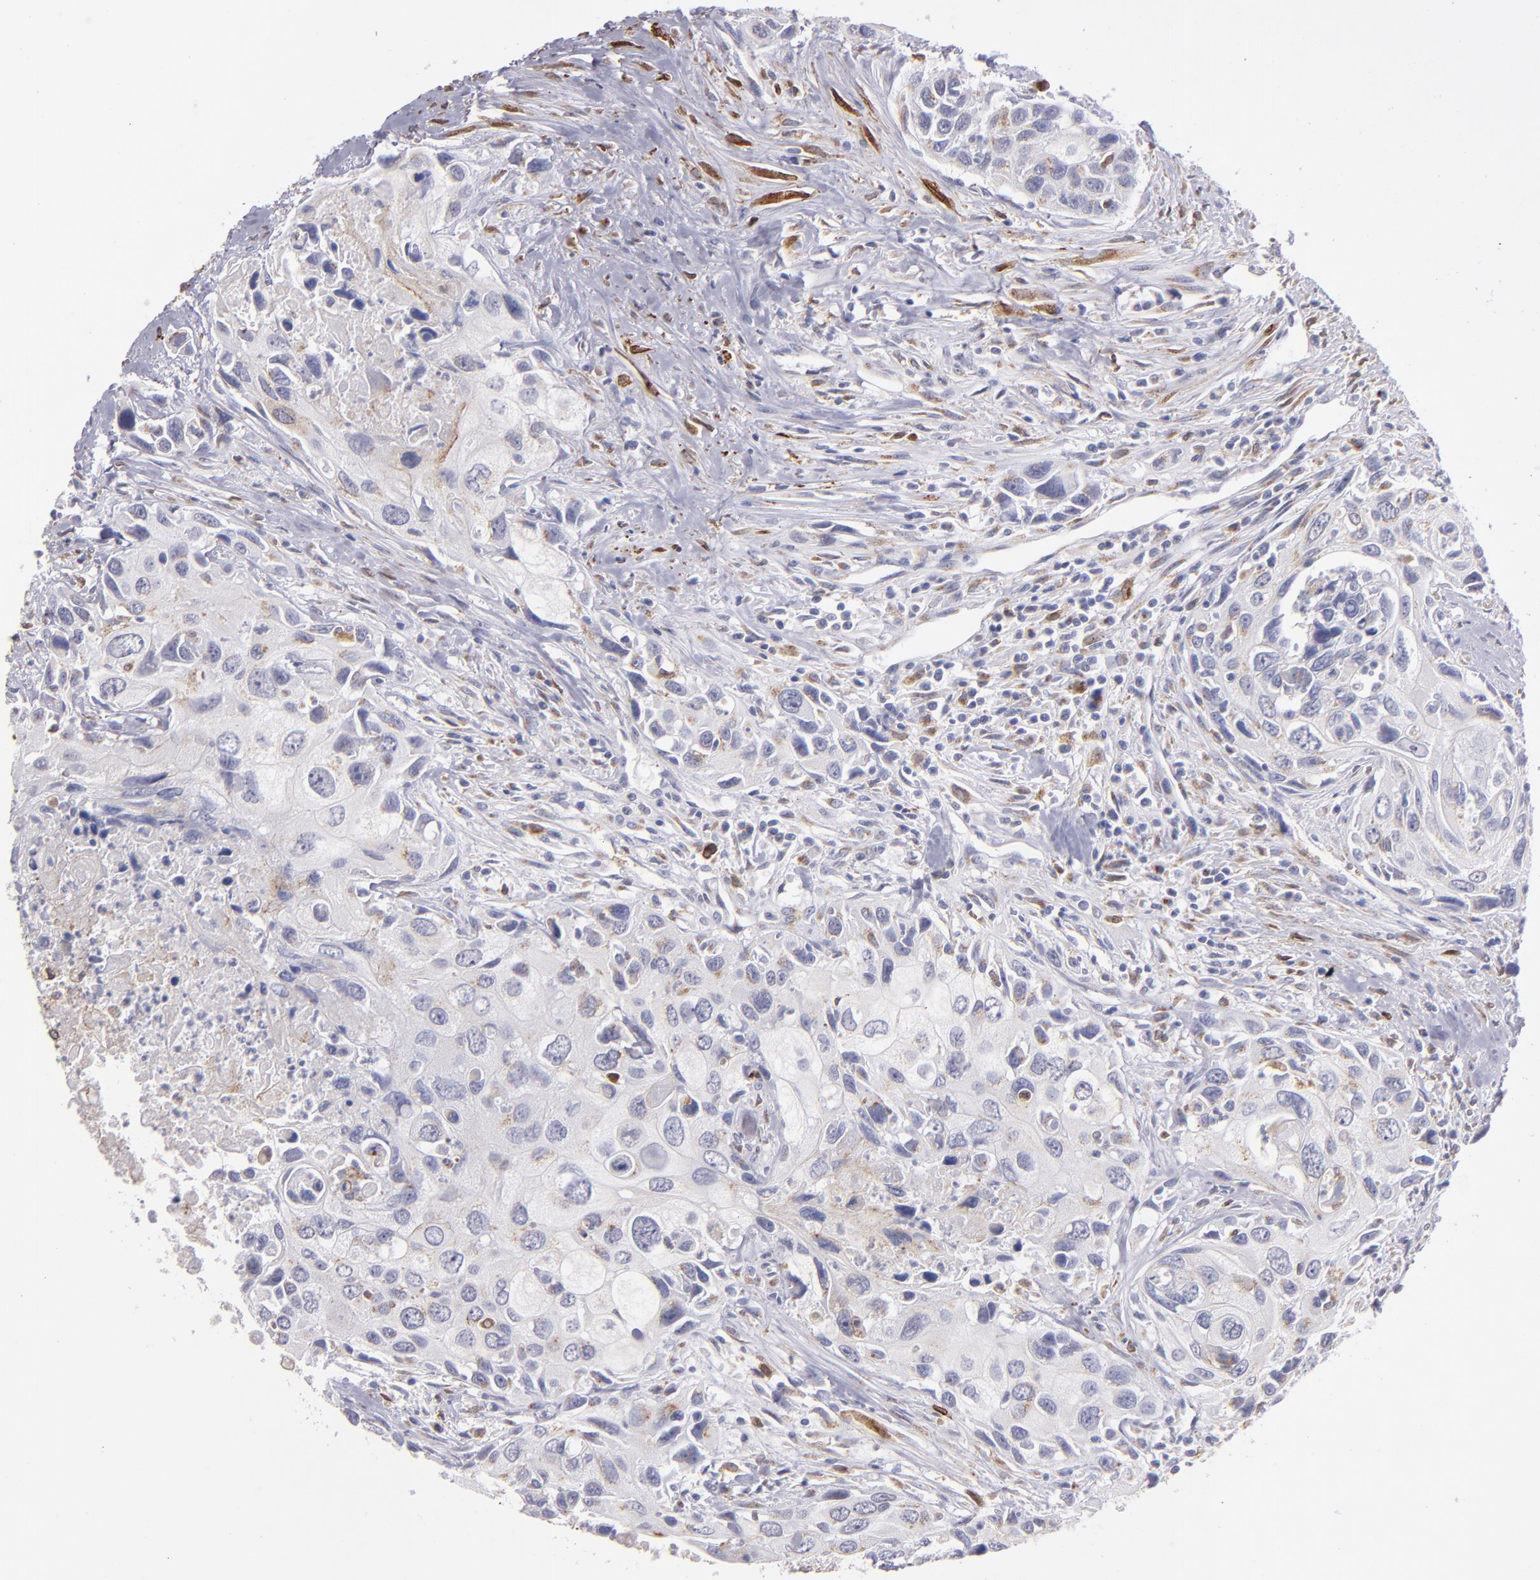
{"staining": {"intensity": "weak", "quantity": "25%-75%", "location": "cytoplasmic/membranous"}, "tissue": "urothelial cancer", "cell_type": "Tumor cells", "image_type": "cancer", "snomed": [{"axis": "morphology", "description": "Urothelial carcinoma, High grade"}, {"axis": "topography", "description": "Urinary bladder"}], "caption": "Urothelial carcinoma (high-grade) tissue demonstrates weak cytoplasmic/membranous staining in approximately 25%-75% of tumor cells Nuclei are stained in blue.", "gene": "PTGS1", "patient": {"sex": "male", "age": 71}}